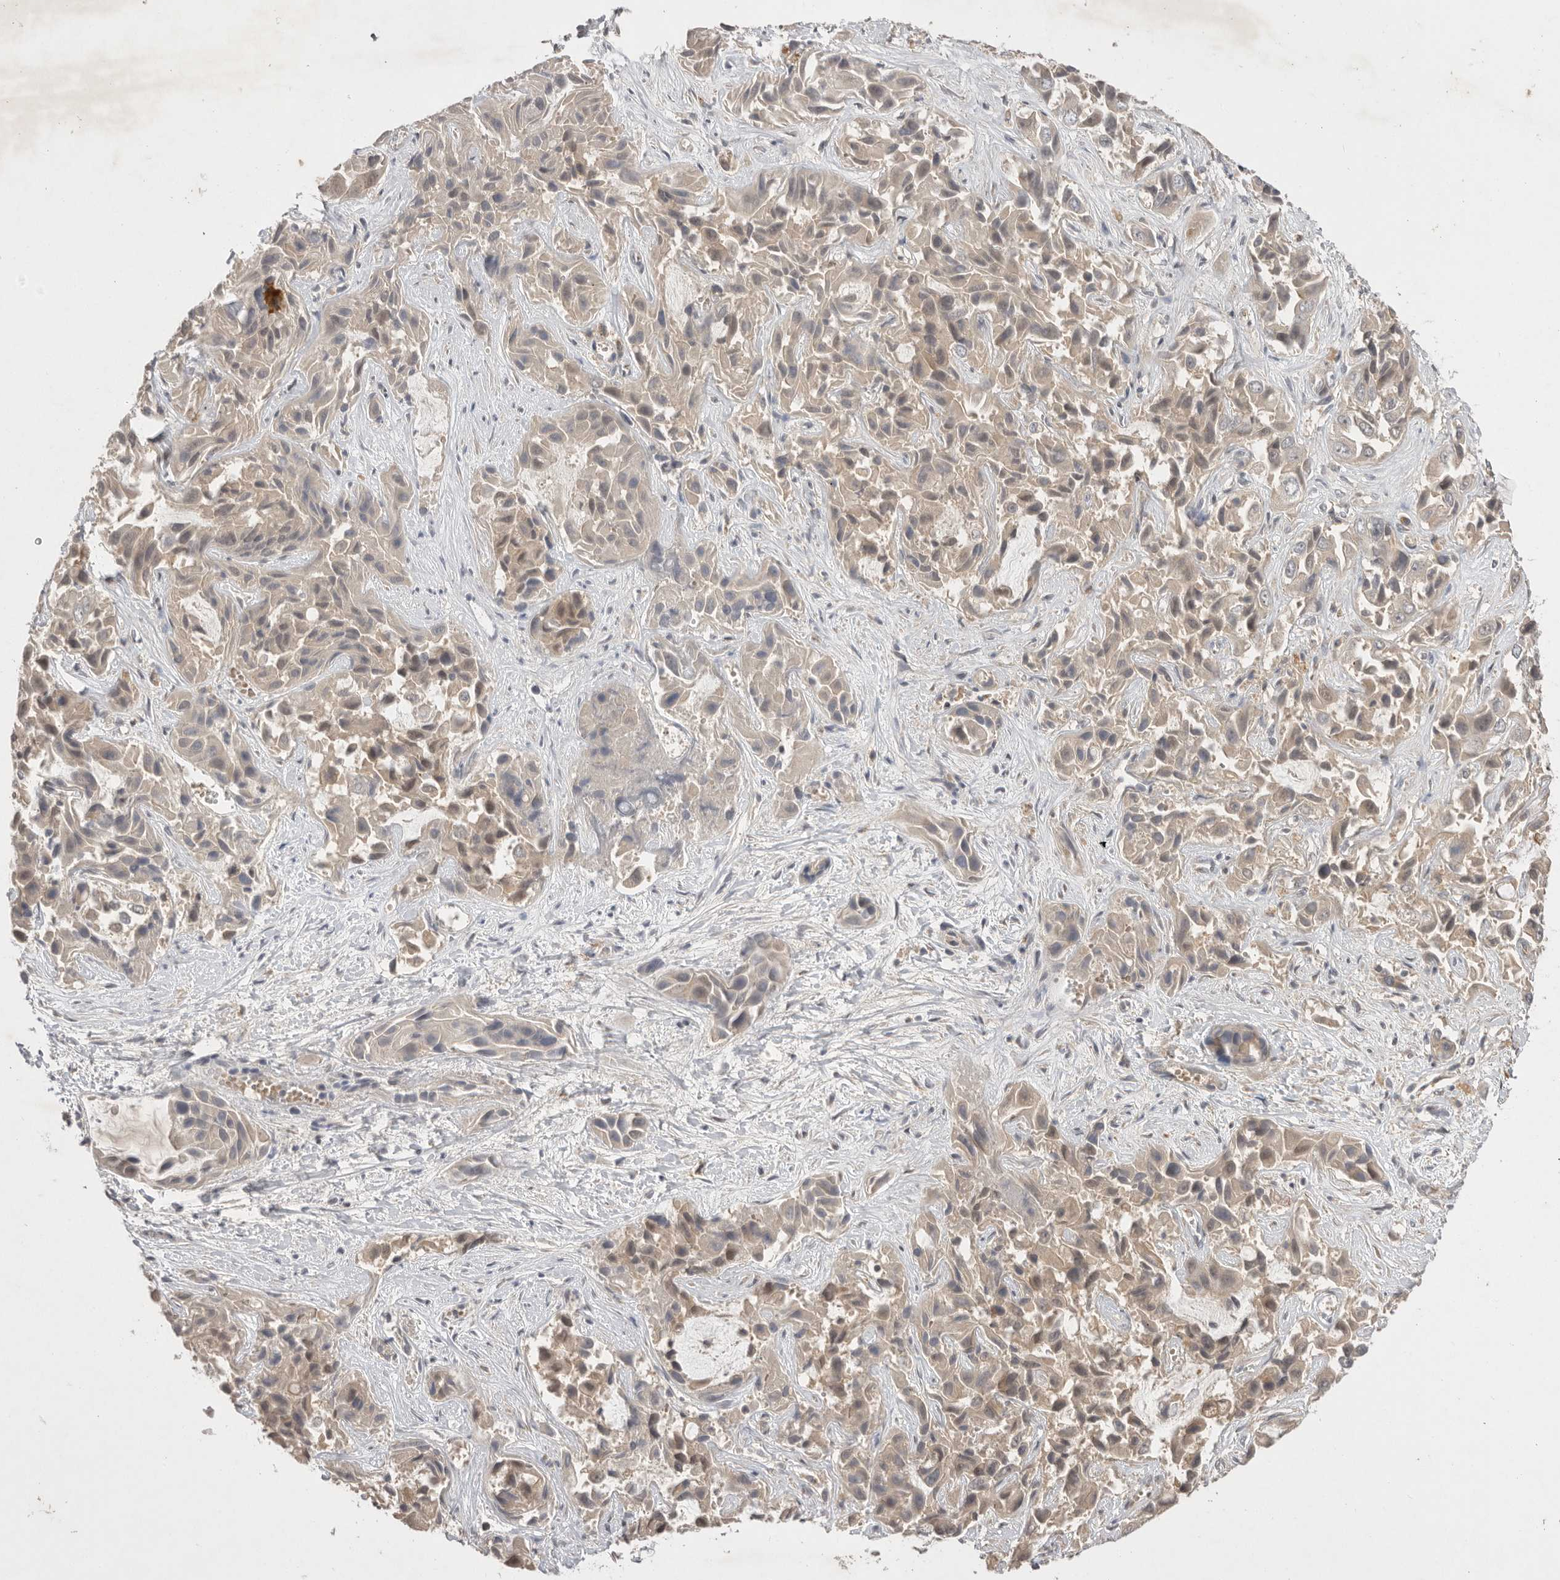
{"staining": {"intensity": "weak", "quantity": "<25%", "location": "cytoplasmic/membranous"}, "tissue": "liver cancer", "cell_type": "Tumor cells", "image_type": "cancer", "snomed": [{"axis": "morphology", "description": "Cholangiocarcinoma"}, {"axis": "topography", "description": "Liver"}], "caption": "Immunohistochemistry image of neoplastic tissue: cholangiocarcinoma (liver) stained with DAB exhibits no significant protein positivity in tumor cells.", "gene": "NRCAM", "patient": {"sex": "female", "age": 52}}